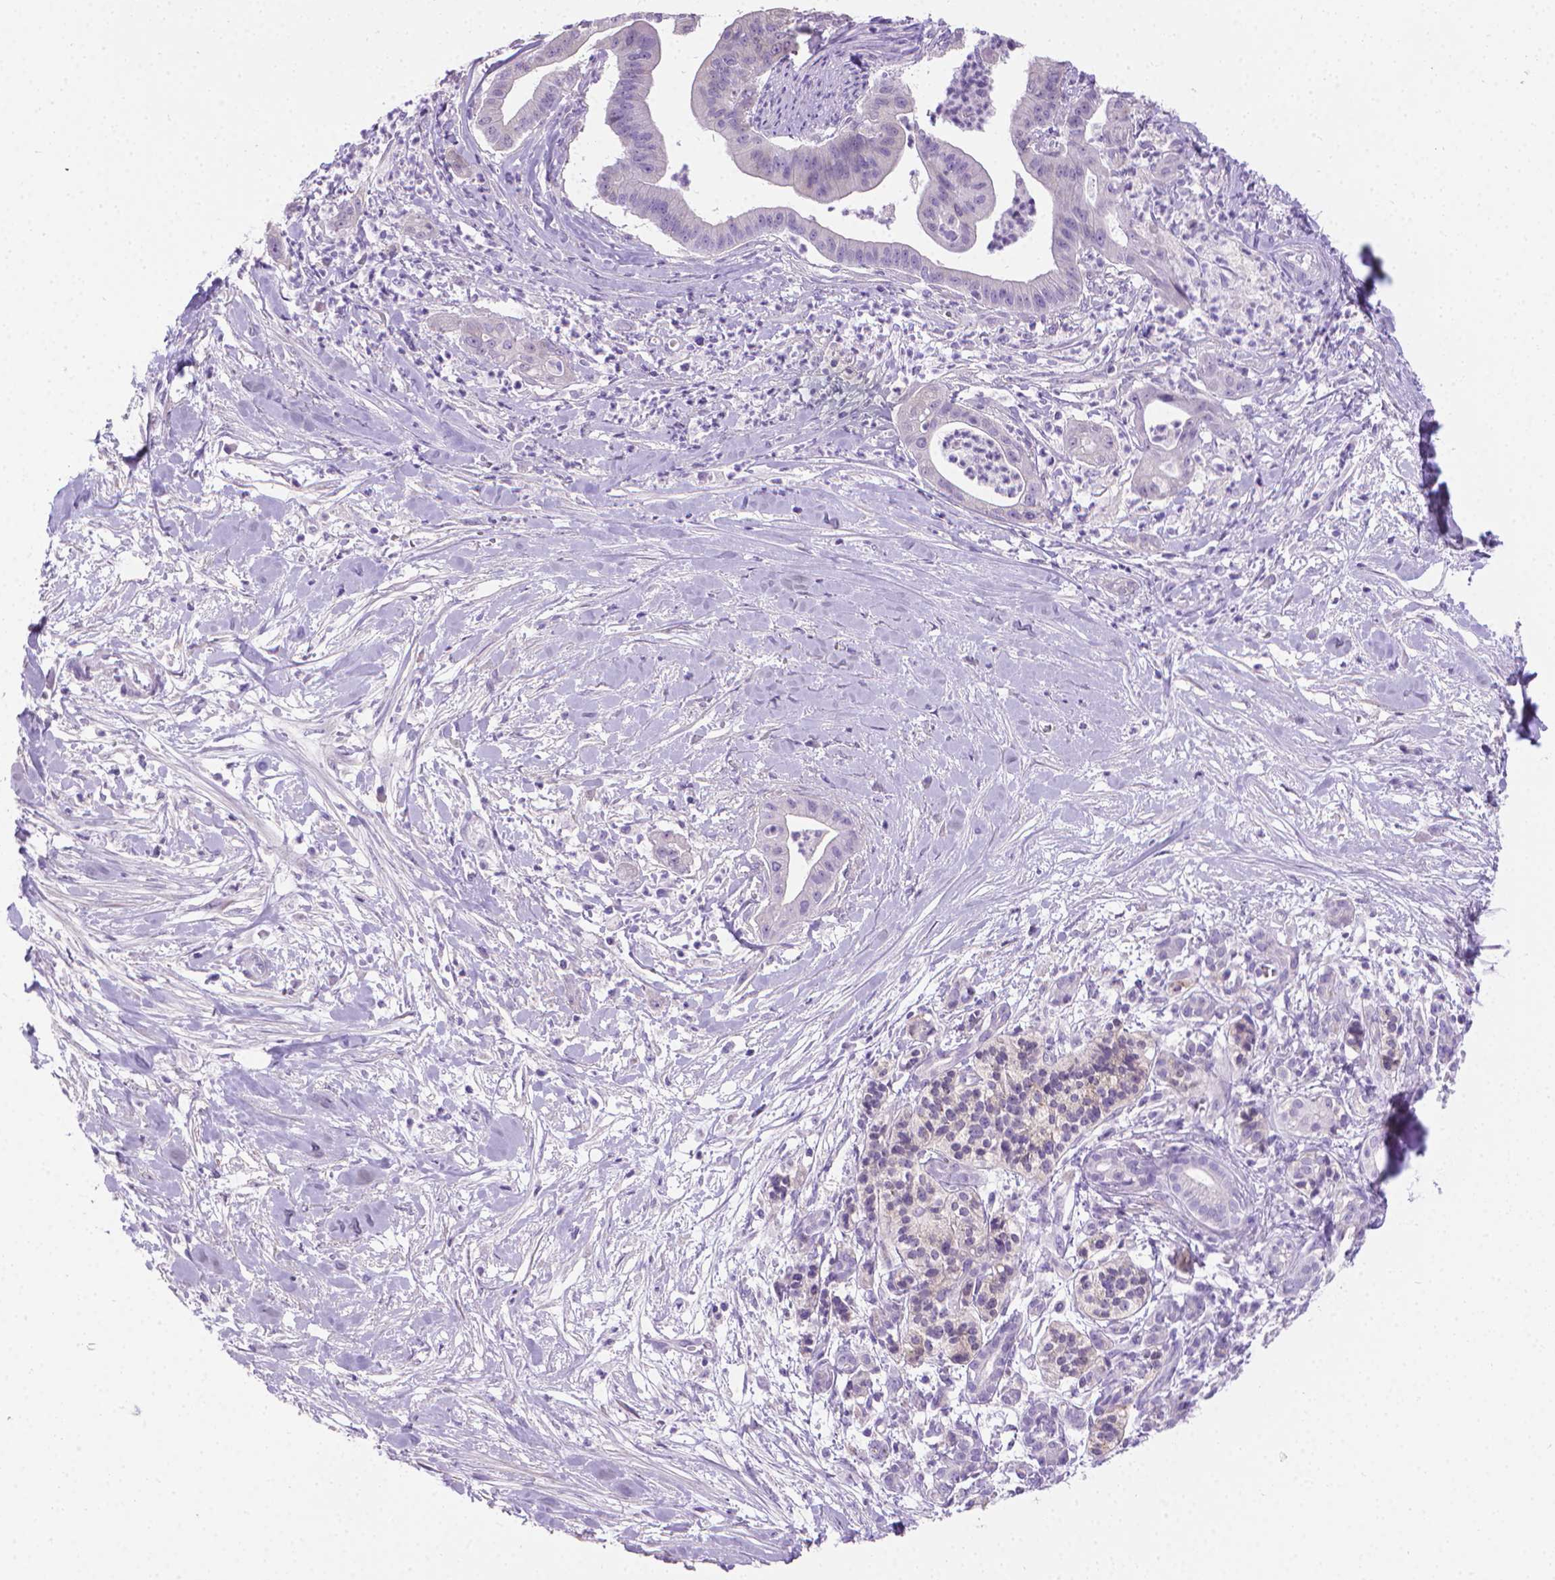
{"staining": {"intensity": "negative", "quantity": "none", "location": "none"}, "tissue": "pancreatic cancer", "cell_type": "Tumor cells", "image_type": "cancer", "snomed": [{"axis": "morphology", "description": "Normal tissue, NOS"}, {"axis": "morphology", "description": "Adenocarcinoma, NOS"}, {"axis": "topography", "description": "Lymph node"}, {"axis": "topography", "description": "Pancreas"}], "caption": "The photomicrograph reveals no staining of tumor cells in pancreatic adenocarcinoma.", "gene": "PNMA2", "patient": {"sex": "female", "age": 58}}